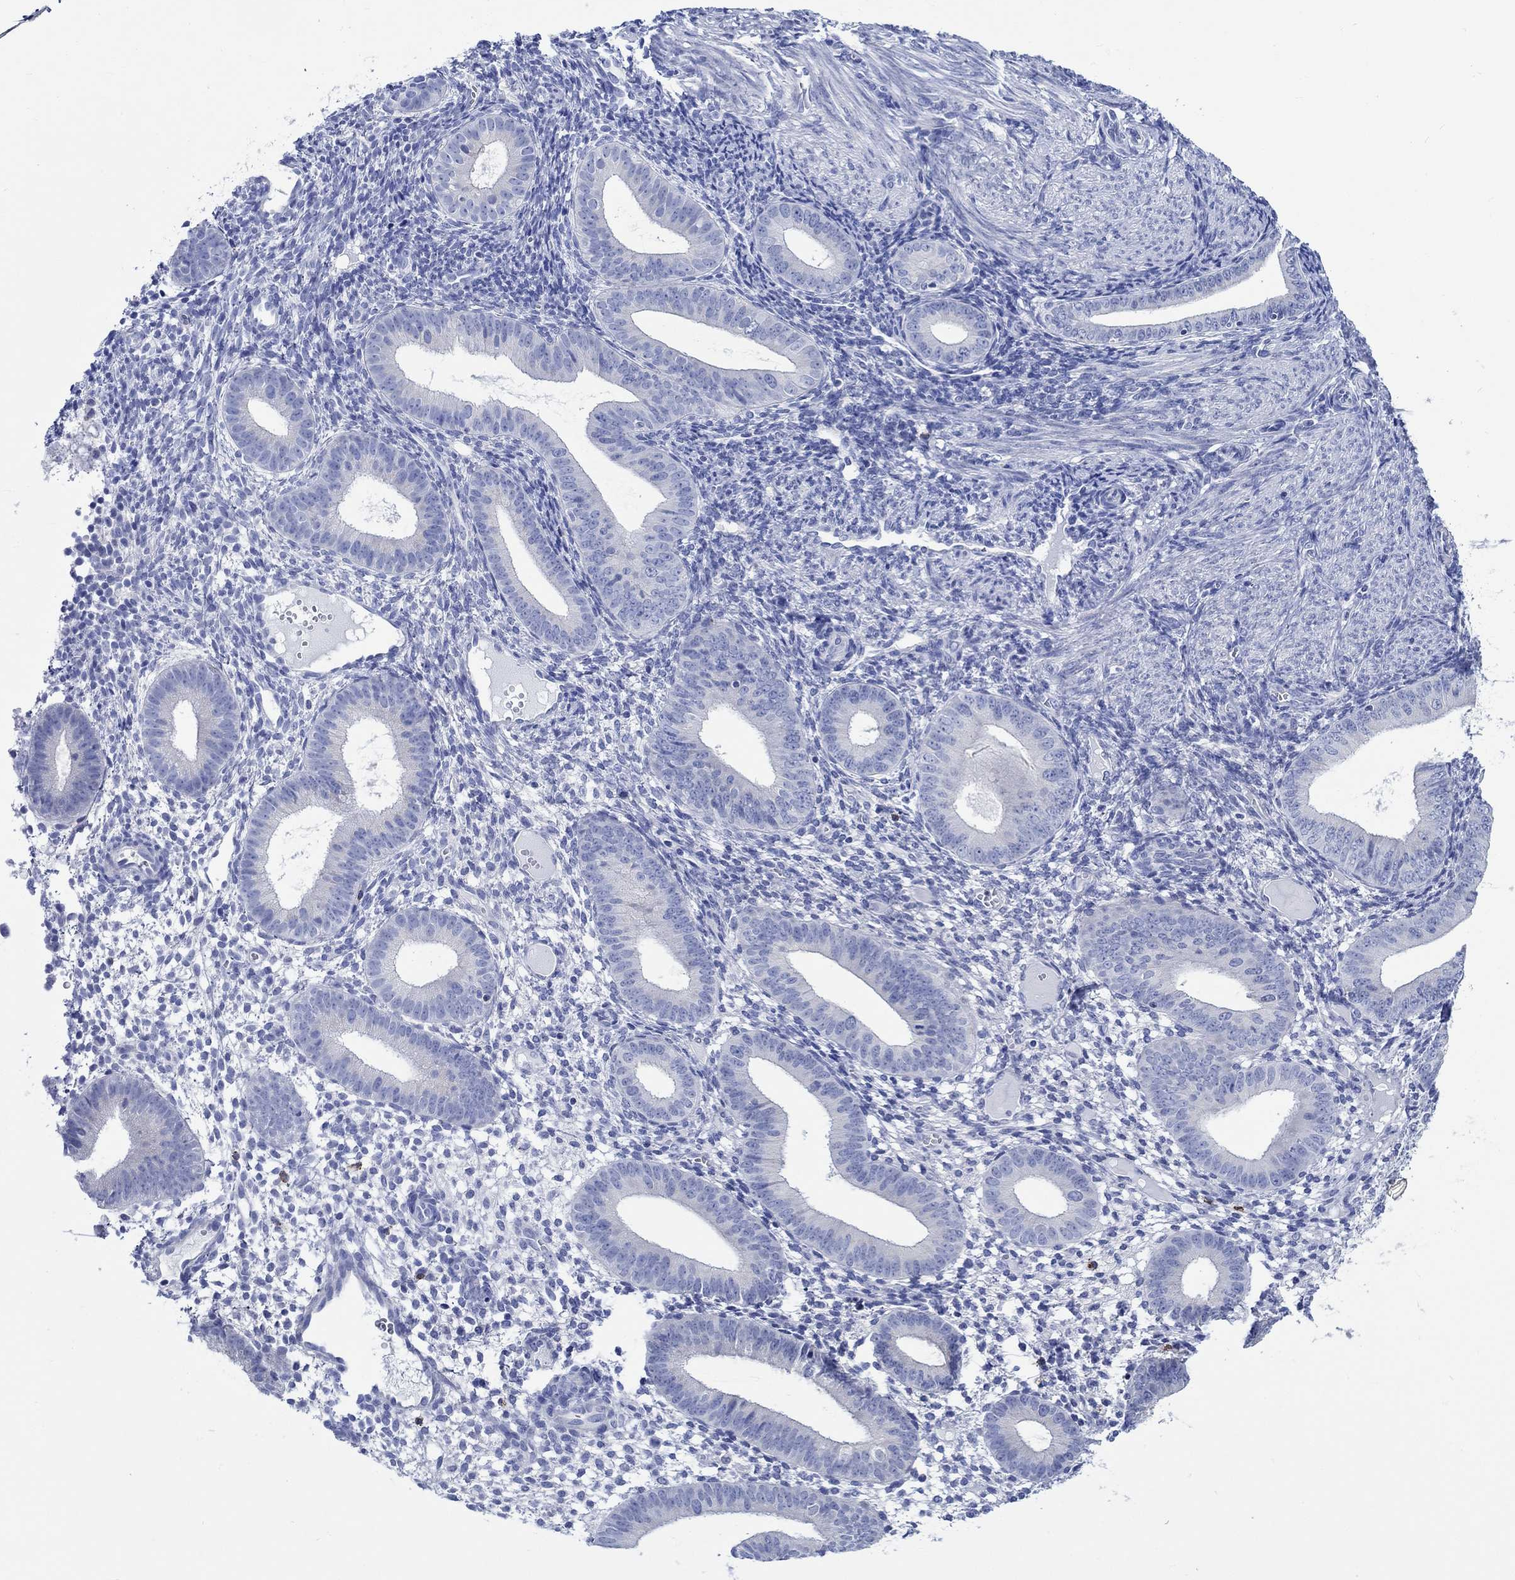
{"staining": {"intensity": "negative", "quantity": "none", "location": "none"}, "tissue": "endometrium", "cell_type": "Cells in endometrial stroma", "image_type": "normal", "snomed": [{"axis": "morphology", "description": "Normal tissue, NOS"}, {"axis": "topography", "description": "Endometrium"}], "caption": "High power microscopy micrograph of an immunohistochemistry image of unremarkable endometrium, revealing no significant expression in cells in endometrial stroma.", "gene": "PTPRN2", "patient": {"sex": "female", "age": 39}}